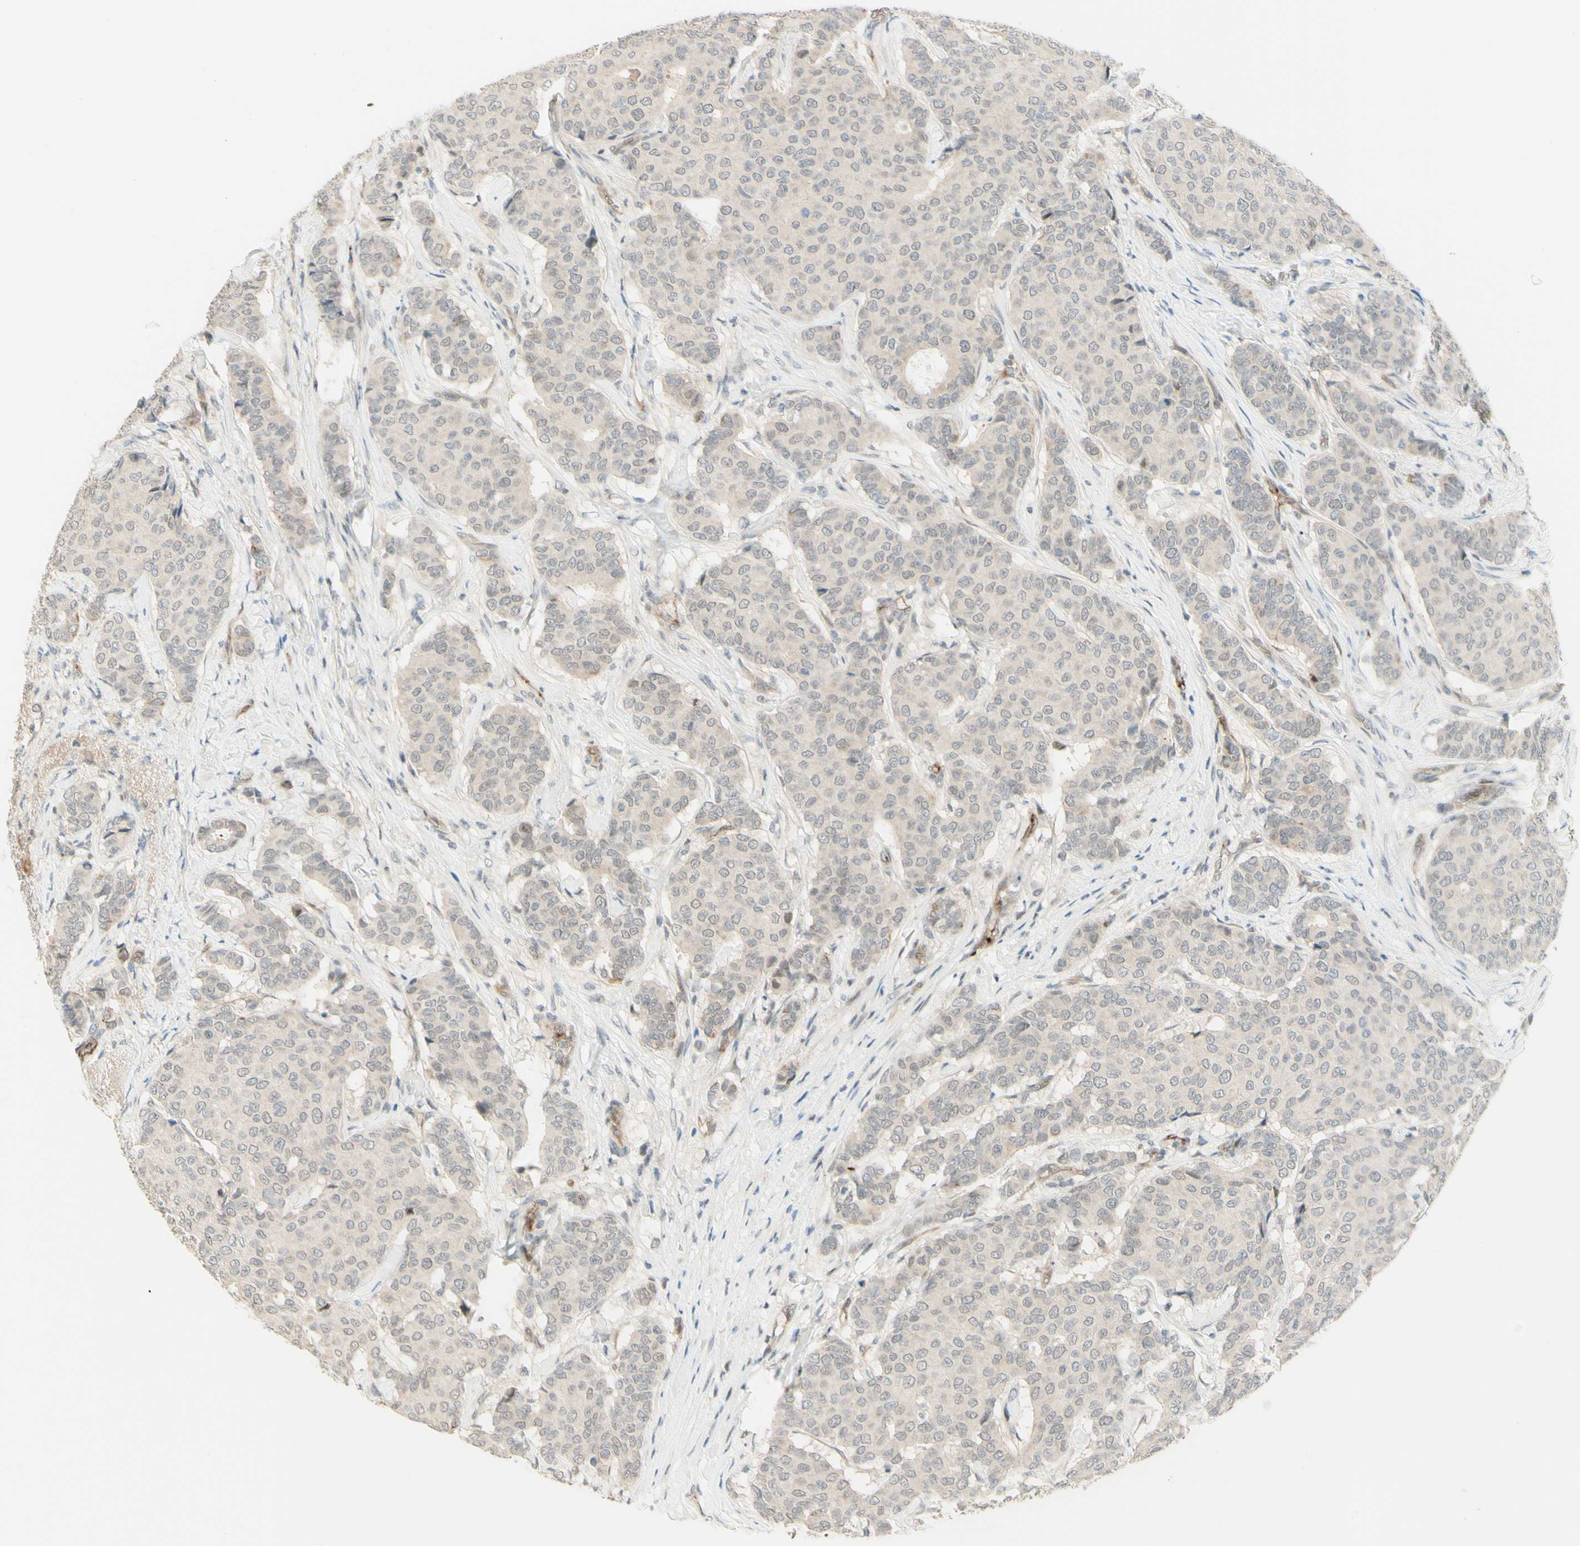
{"staining": {"intensity": "negative", "quantity": "none", "location": "none"}, "tissue": "breast cancer", "cell_type": "Tumor cells", "image_type": "cancer", "snomed": [{"axis": "morphology", "description": "Duct carcinoma"}, {"axis": "topography", "description": "Breast"}], "caption": "This is an immunohistochemistry image of breast cancer. There is no positivity in tumor cells.", "gene": "ANGPT2", "patient": {"sex": "female", "age": 75}}